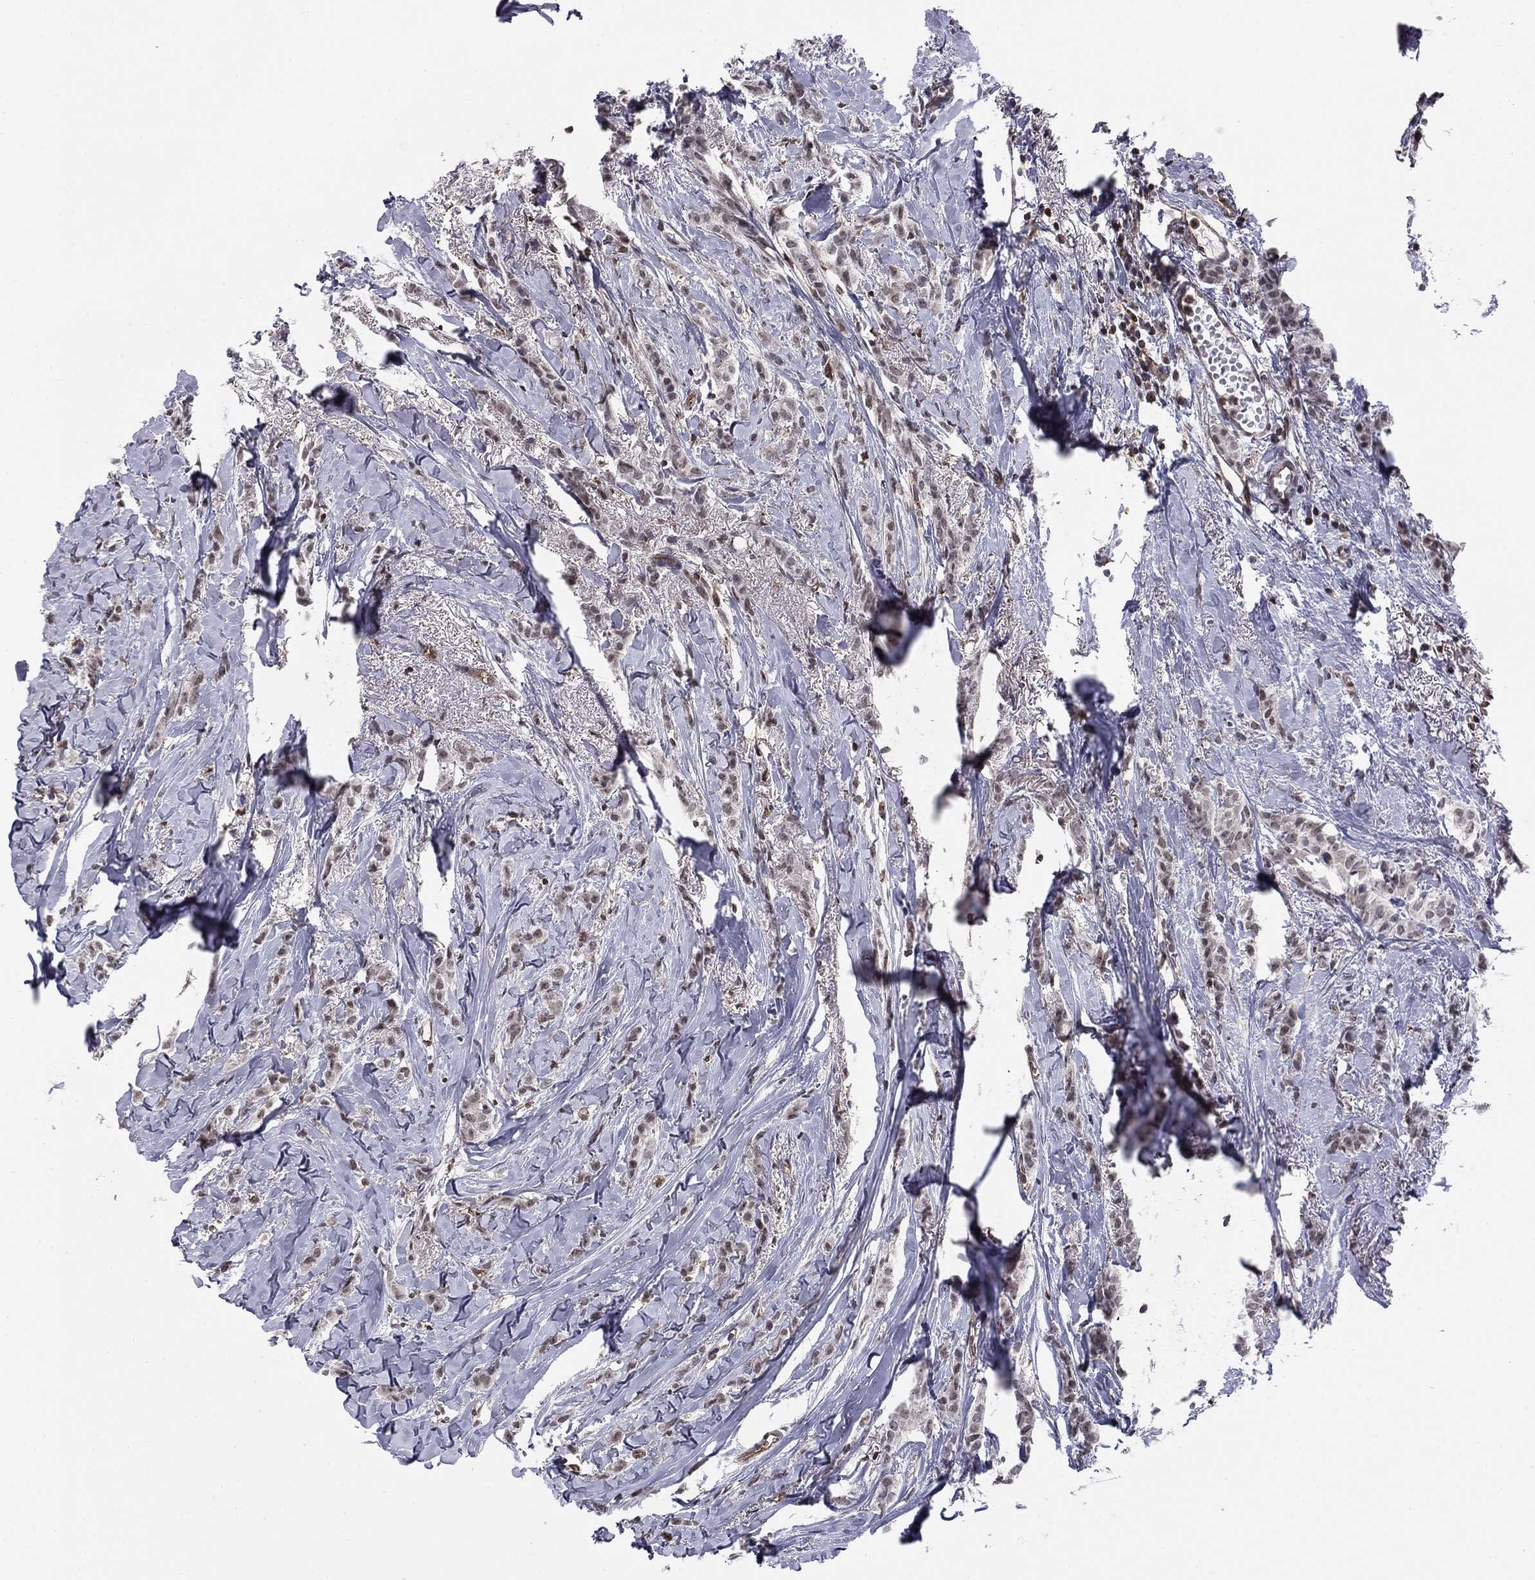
{"staining": {"intensity": "weak", "quantity": "<25%", "location": "nuclear"}, "tissue": "breast cancer", "cell_type": "Tumor cells", "image_type": "cancer", "snomed": [{"axis": "morphology", "description": "Duct carcinoma"}, {"axis": "topography", "description": "Breast"}], "caption": "The image demonstrates no staining of tumor cells in breast cancer.", "gene": "PLCB2", "patient": {"sex": "female", "age": 85}}